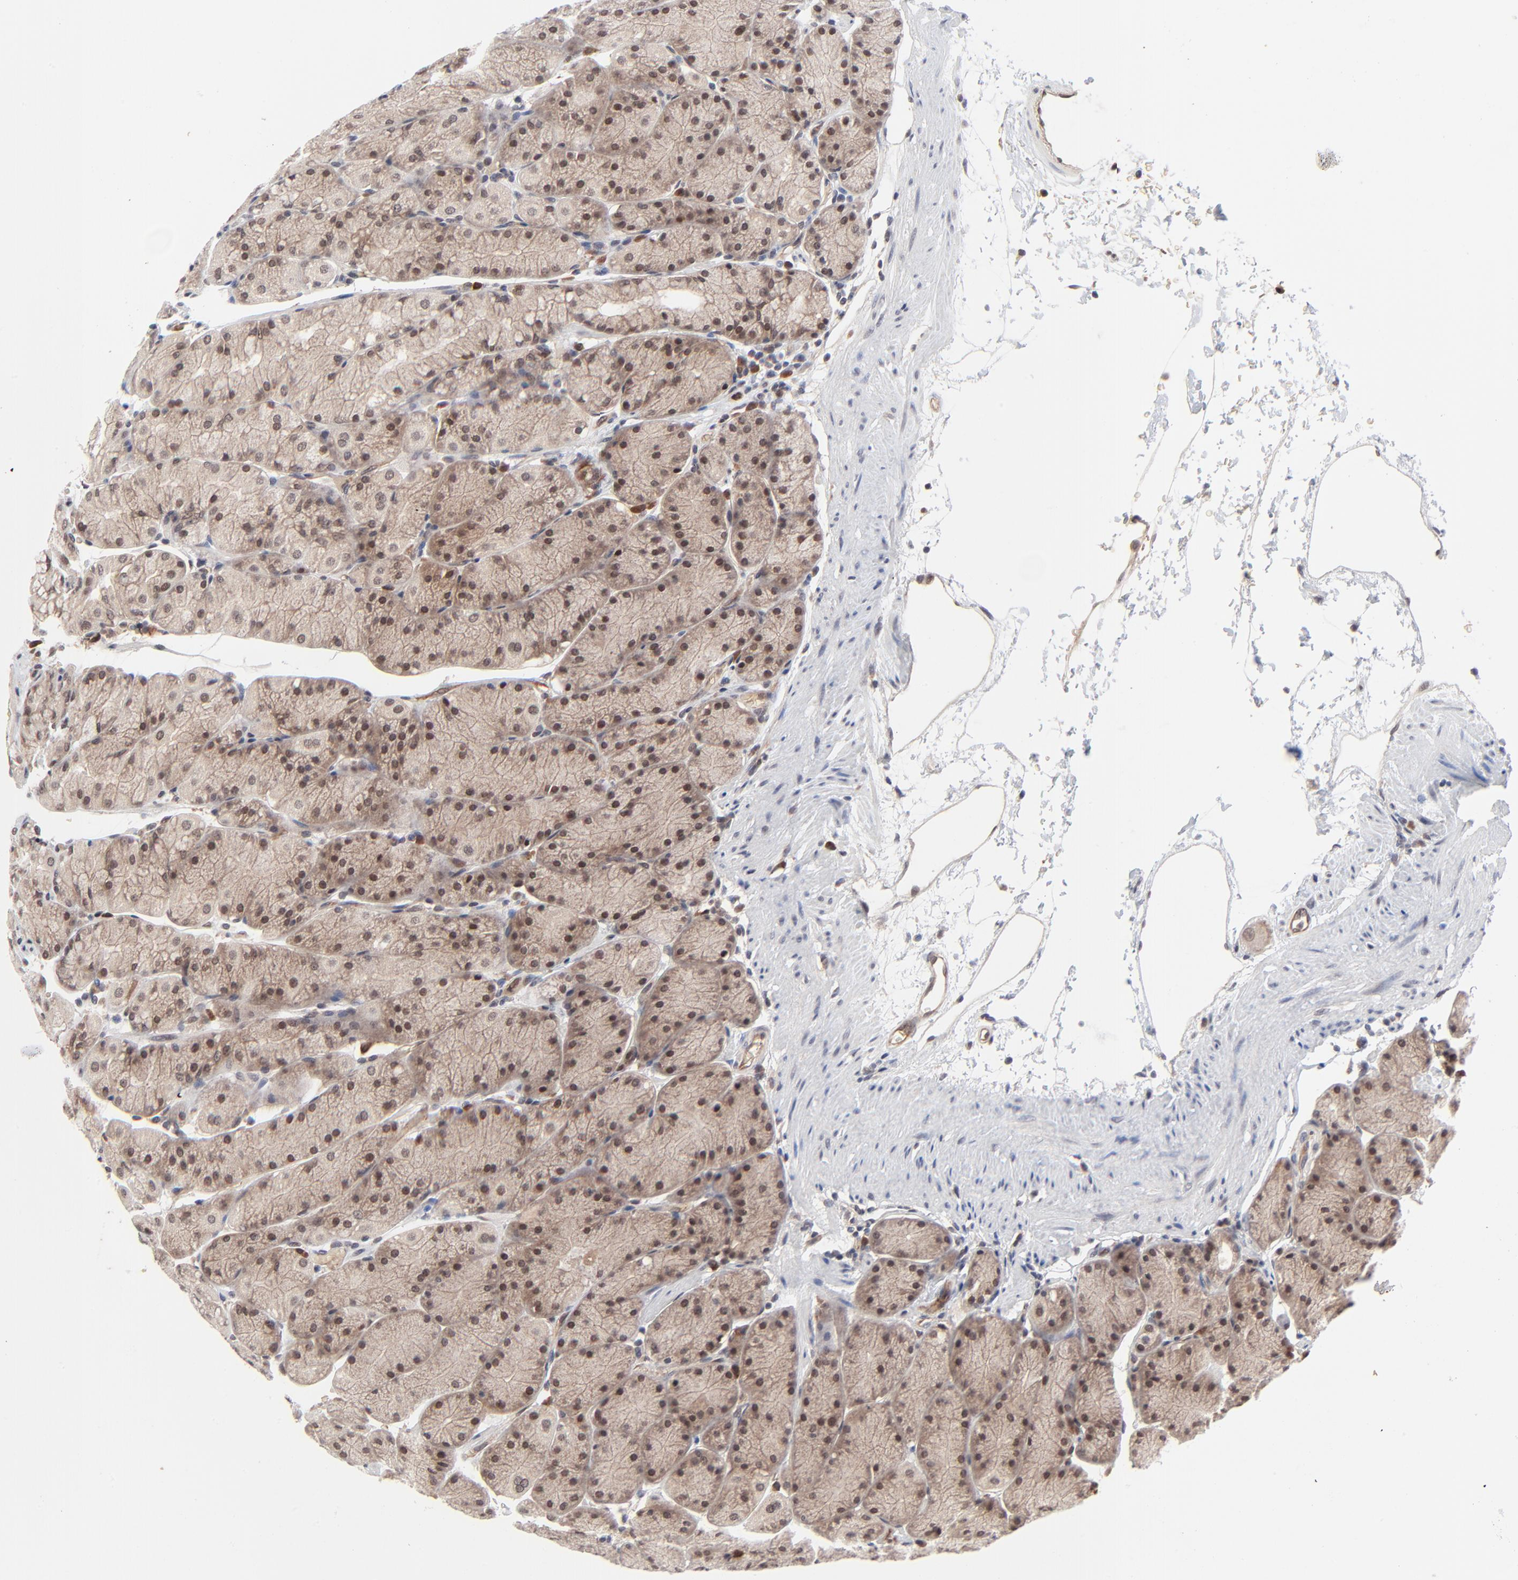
{"staining": {"intensity": "moderate", "quantity": ">75%", "location": "cytoplasmic/membranous,nuclear"}, "tissue": "stomach", "cell_type": "Glandular cells", "image_type": "normal", "snomed": [{"axis": "morphology", "description": "Normal tissue, NOS"}, {"axis": "topography", "description": "Stomach, upper"}, {"axis": "topography", "description": "Stomach"}], "caption": "Stomach stained with a brown dye displays moderate cytoplasmic/membranous,nuclear positive staining in approximately >75% of glandular cells.", "gene": "CASP10", "patient": {"sex": "male", "age": 76}}